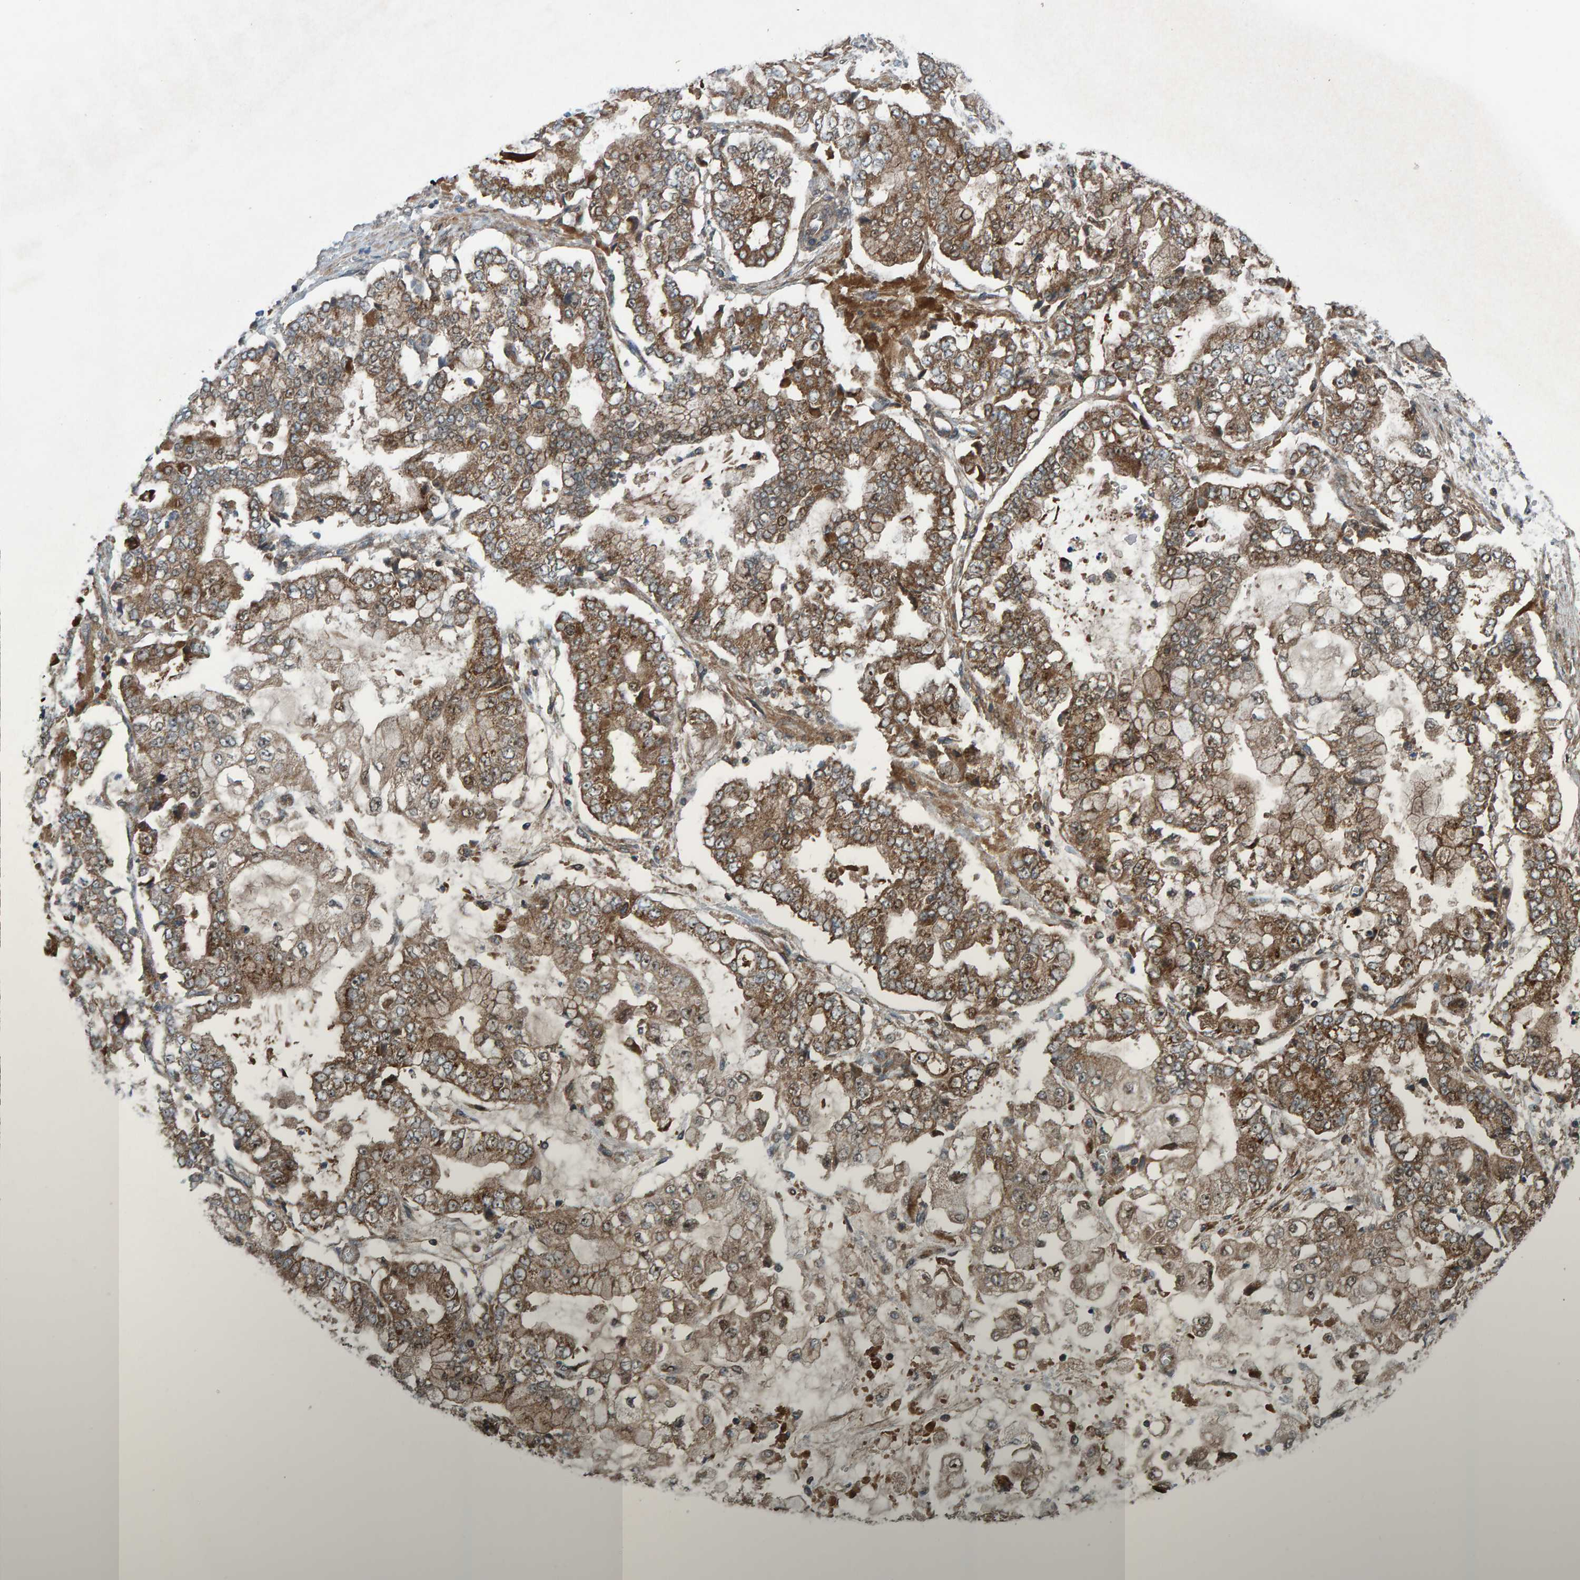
{"staining": {"intensity": "moderate", "quantity": ">75%", "location": "cytoplasmic/membranous"}, "tissue": "stomach cancer", "cell_type": "Tumor cells", "image_type": "cancer", "snomed": [{"axis": "morphology", "description": "Adenocarcinoma, NOS"}, {"axis": "topography", "description": "Stomach"}], "caption": "Stomach cancer (adenocarcinoma) was stained to show a protein in brown. There is medium levels of moderate cytoplasmic/membranous positivity in approximately >75% of tumor cells.", "gene": "CUEDC1", "patient": {"sex": "male", "age": 76}}